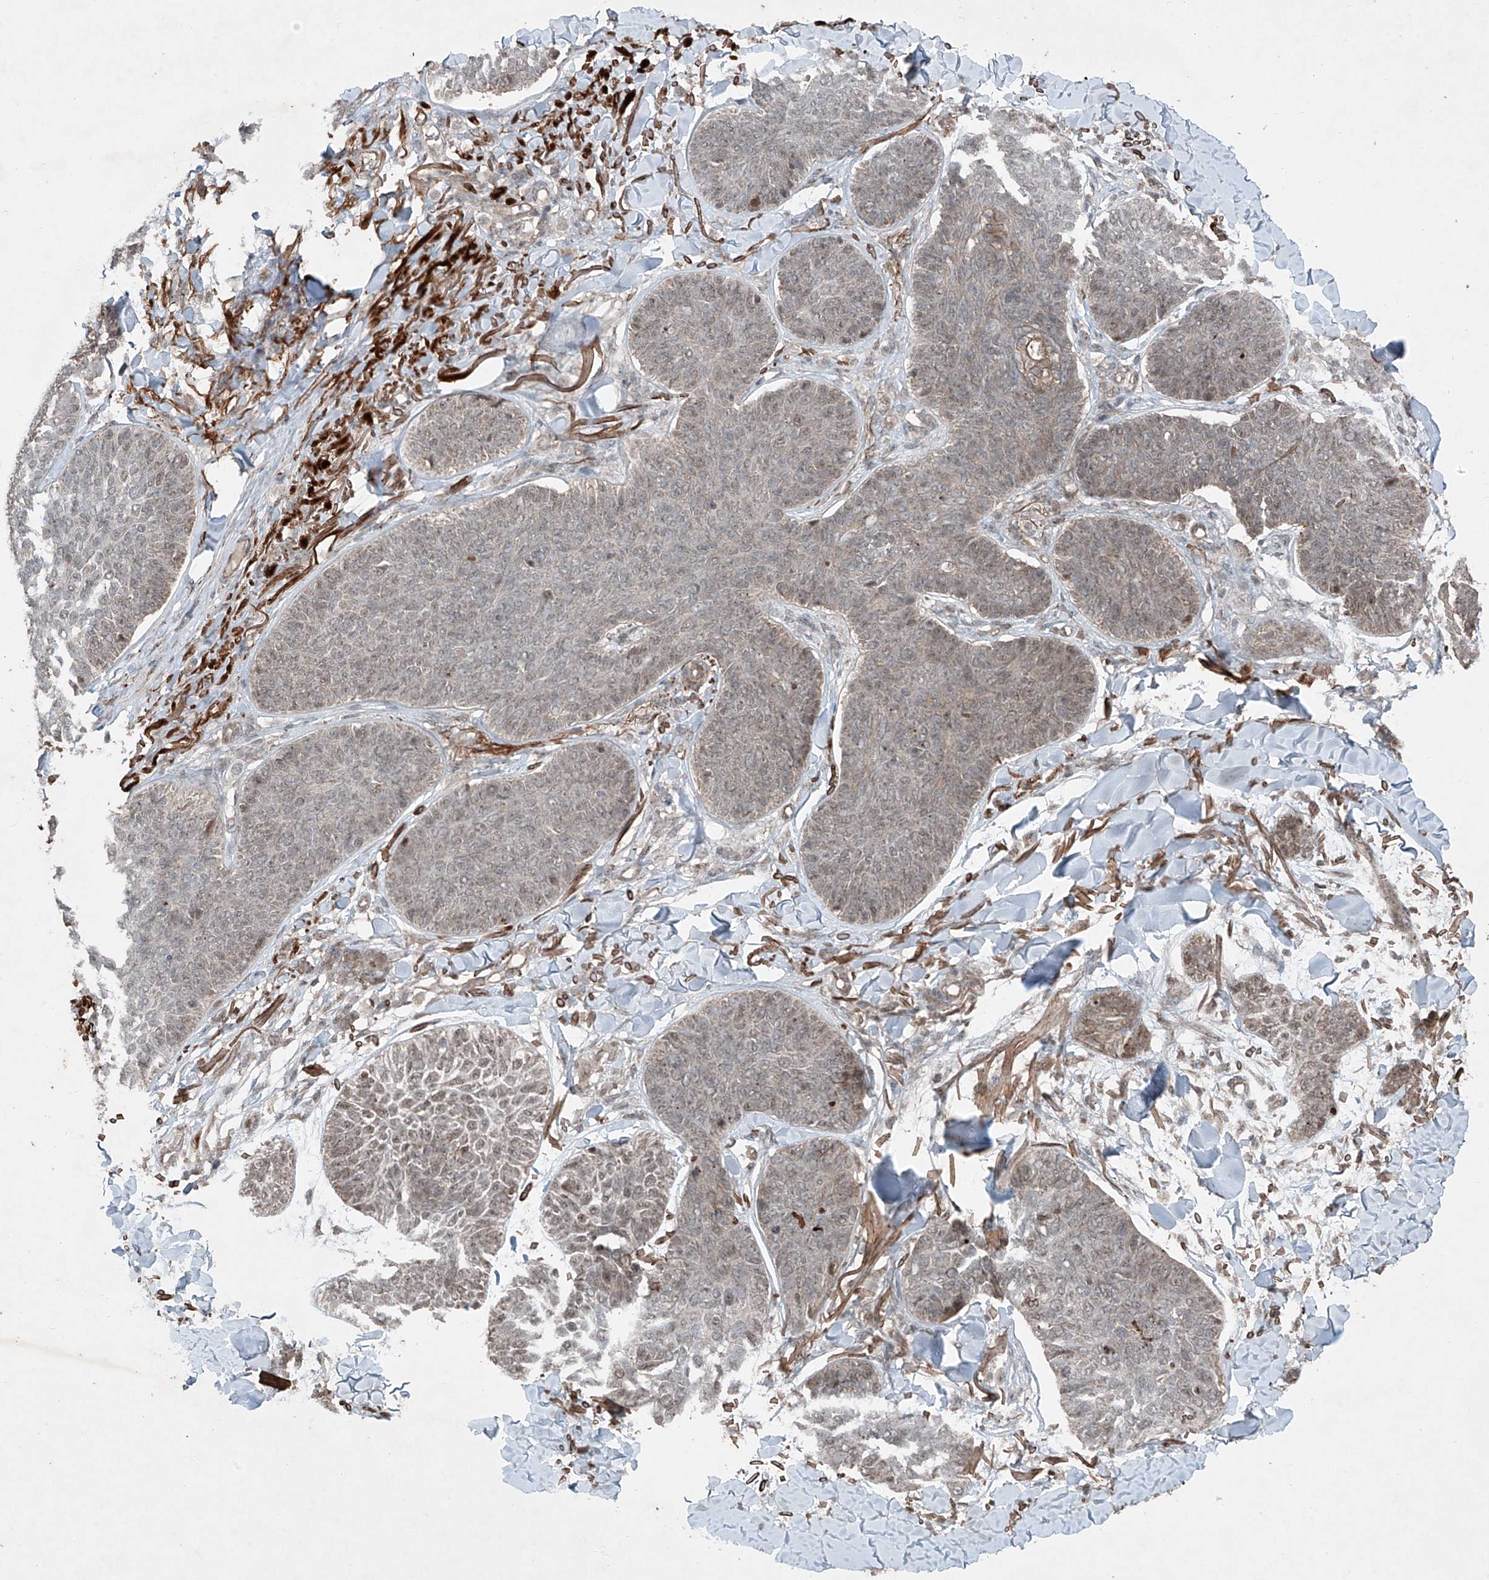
{"staining": {"intensity": "weak", "quantity": "25%-75%", "location": "nuclear"}, "tissue": "skin cancer", "cell_type": "Tumor cells", "image_type": "cancer", "snomed": [{"axis": "morphology", "description": "Basal cell carcinoma"}, {"axis": "topography", "description": "Skin"}], "caption": "This micrograph shows immunohistochemistry (IHC) staining of human skin basal cell carcinoma, with low weak nuclear staining in about 25%-75% of tumor cells.", "gene": "ZNF620", "patient": {"sex": "male", "age": 85}}